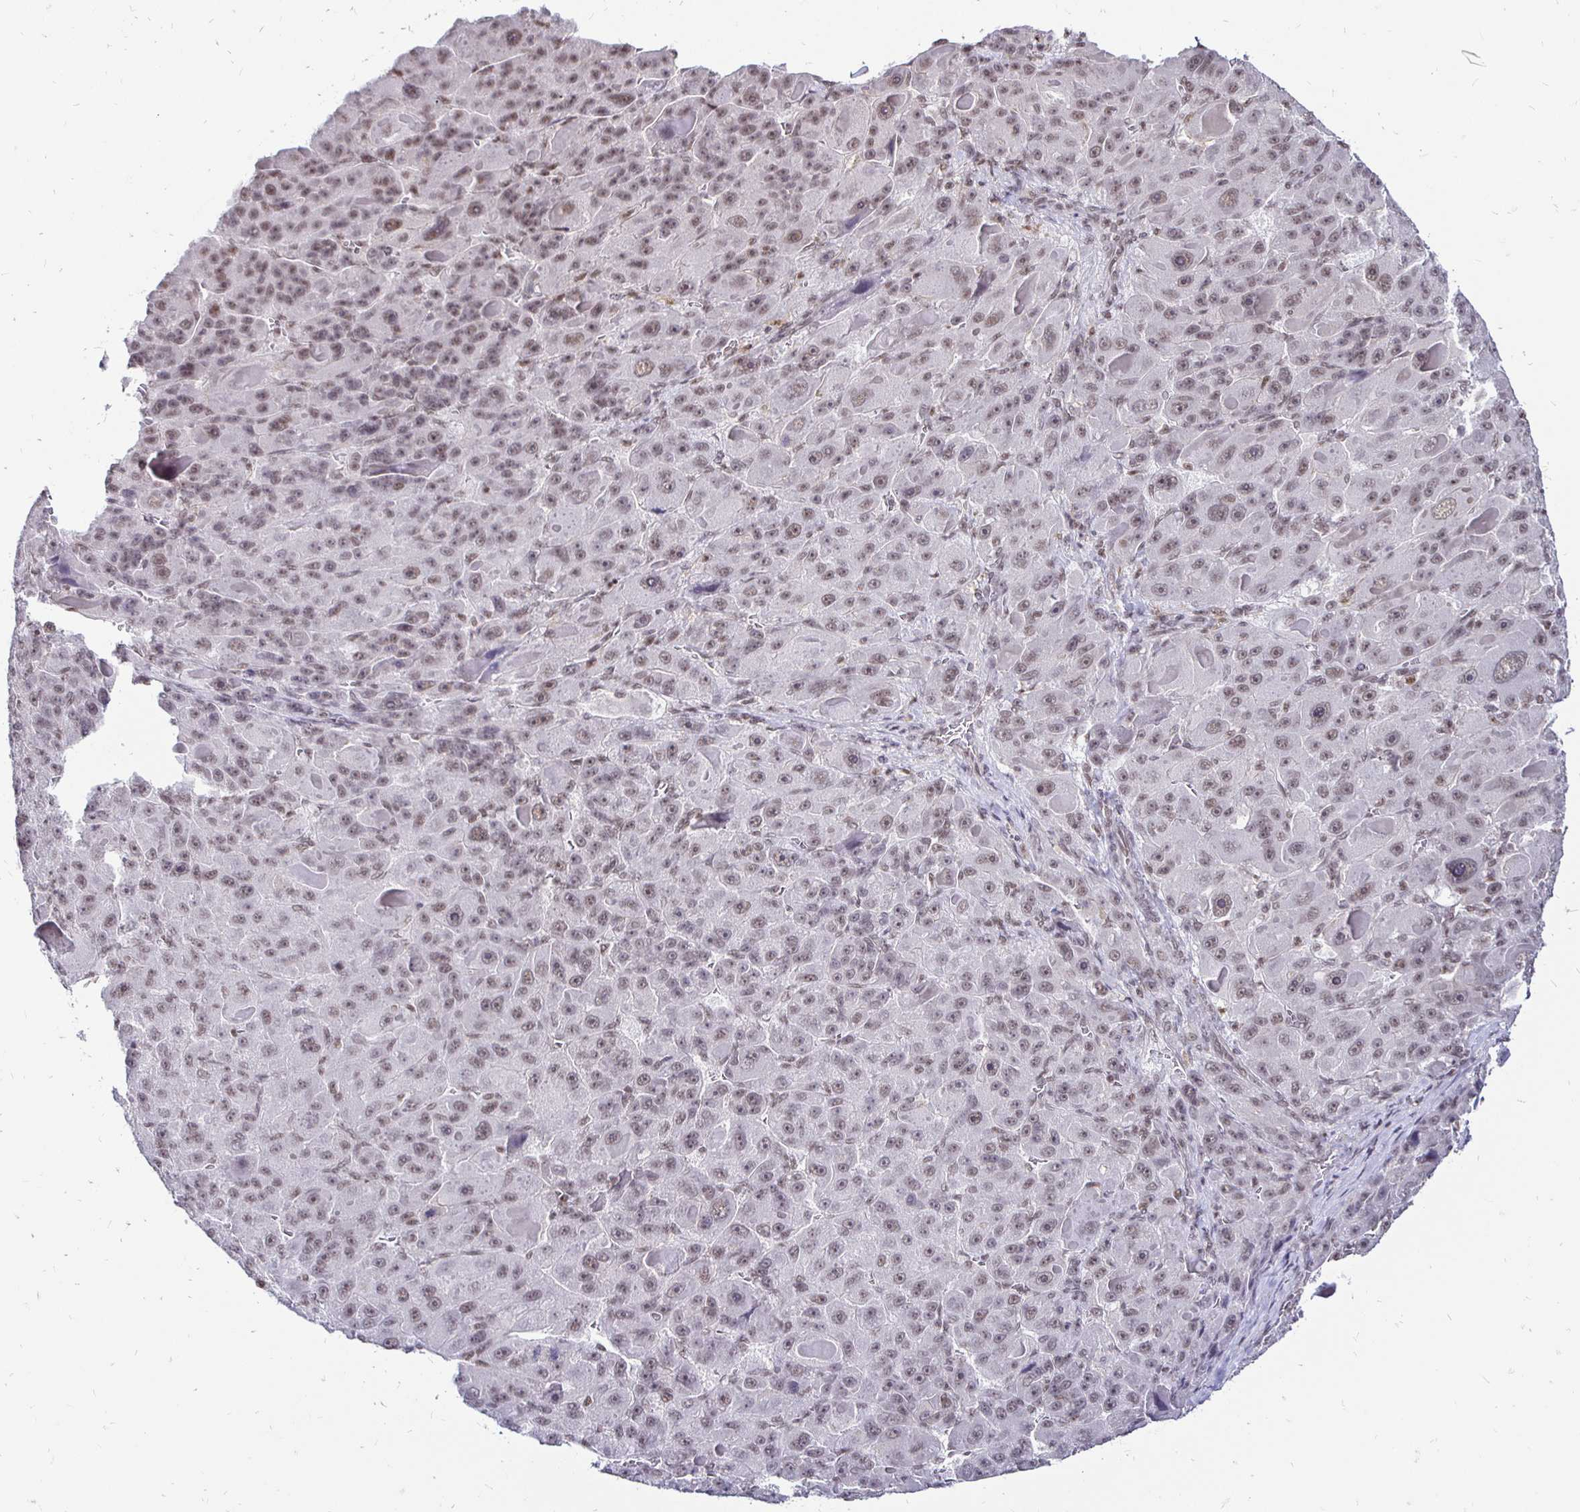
{"staining": {"intensity": "weak", "quantity": ">75%", "location": "nuclear"}, "tissue": "liver cancer", "cell_type": "Tumor cells", "image_type": "cancer", "snomed": [{"axis": "morphology", "description": "Carcinoma, Hepatocellular, NOS"}, {"axis": "topography", "description": "Liver"}], "caption": "High-magnification brightfield microscopy of liver cancer stained with DAB (brown) and counterstained with hematoxylin (blue). tumor cells exhibit weak nuclear positivity is appreciated in about>75% of cells.", "gene": "SIN3A", "patient": {"sex": "male", "age": 76}}